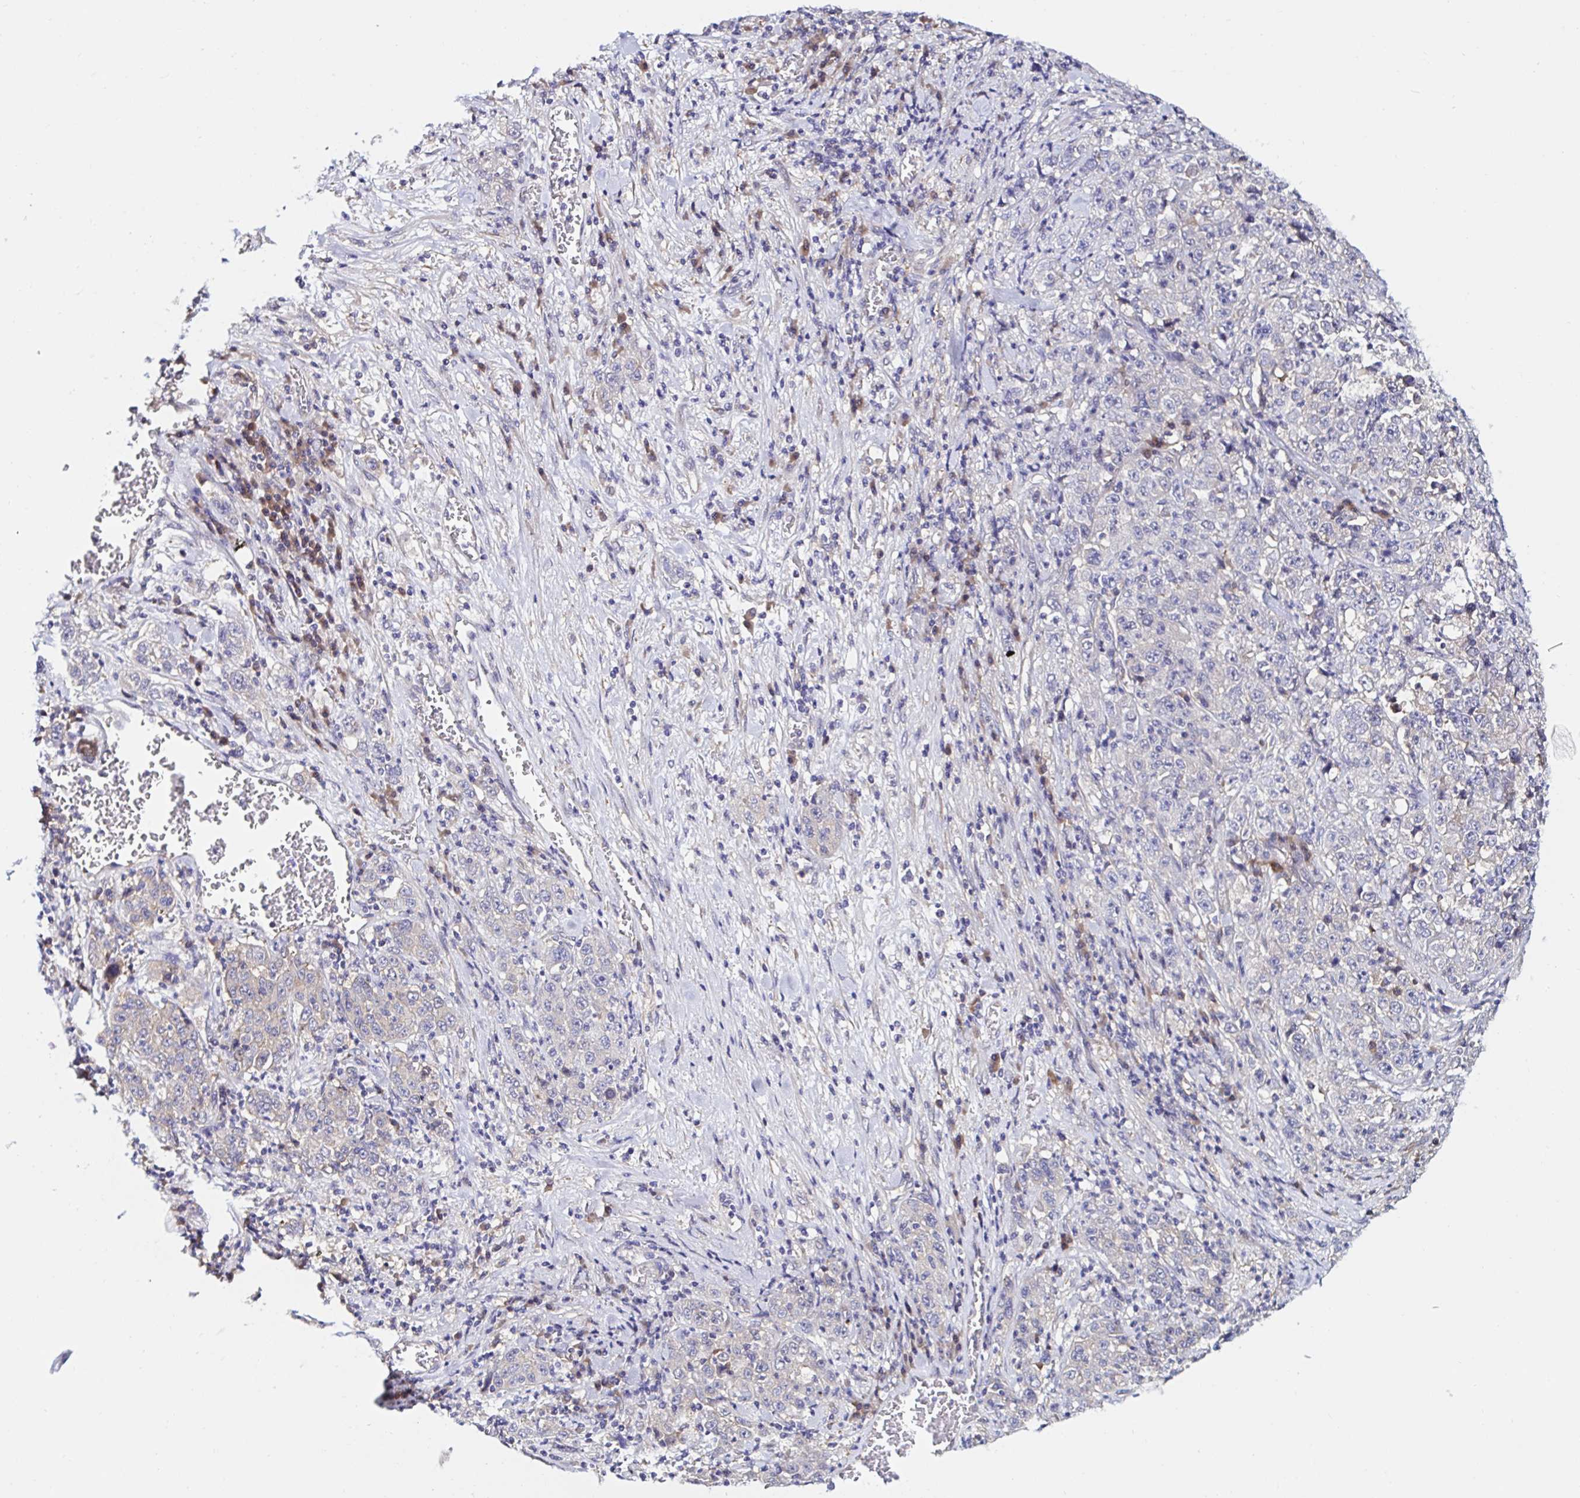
{"staining": {"intensity": "negative", "quantity": "none", "location": "none"}, "tissue": "stomach cancer", "cell_type": "Tumor cells", "image_type": "cancer", "snomed": [{"axis": "morphology", "description": "Normal tissue, NOS"}, {"axis": "morphology", "description": "Adenocarcinoma, NOS"}, {"axis": "topography", "description": "Stomach, upper"}, {"axis": "topography", "description": "Stomach"}], "caption": "DAB immunohistochemical staining of stomach cancer (adenocarcinoma) demonstrates no significant expression in tumor cells. Brightfield microscopy of immunohistochemistry stained with DAB (3,3'-diaminobenzidine) (brown) and hematoxylin (blue), captured at high magnification.", "gene": "RSRP1", "patient": {"sex": "male", "age": 59}}